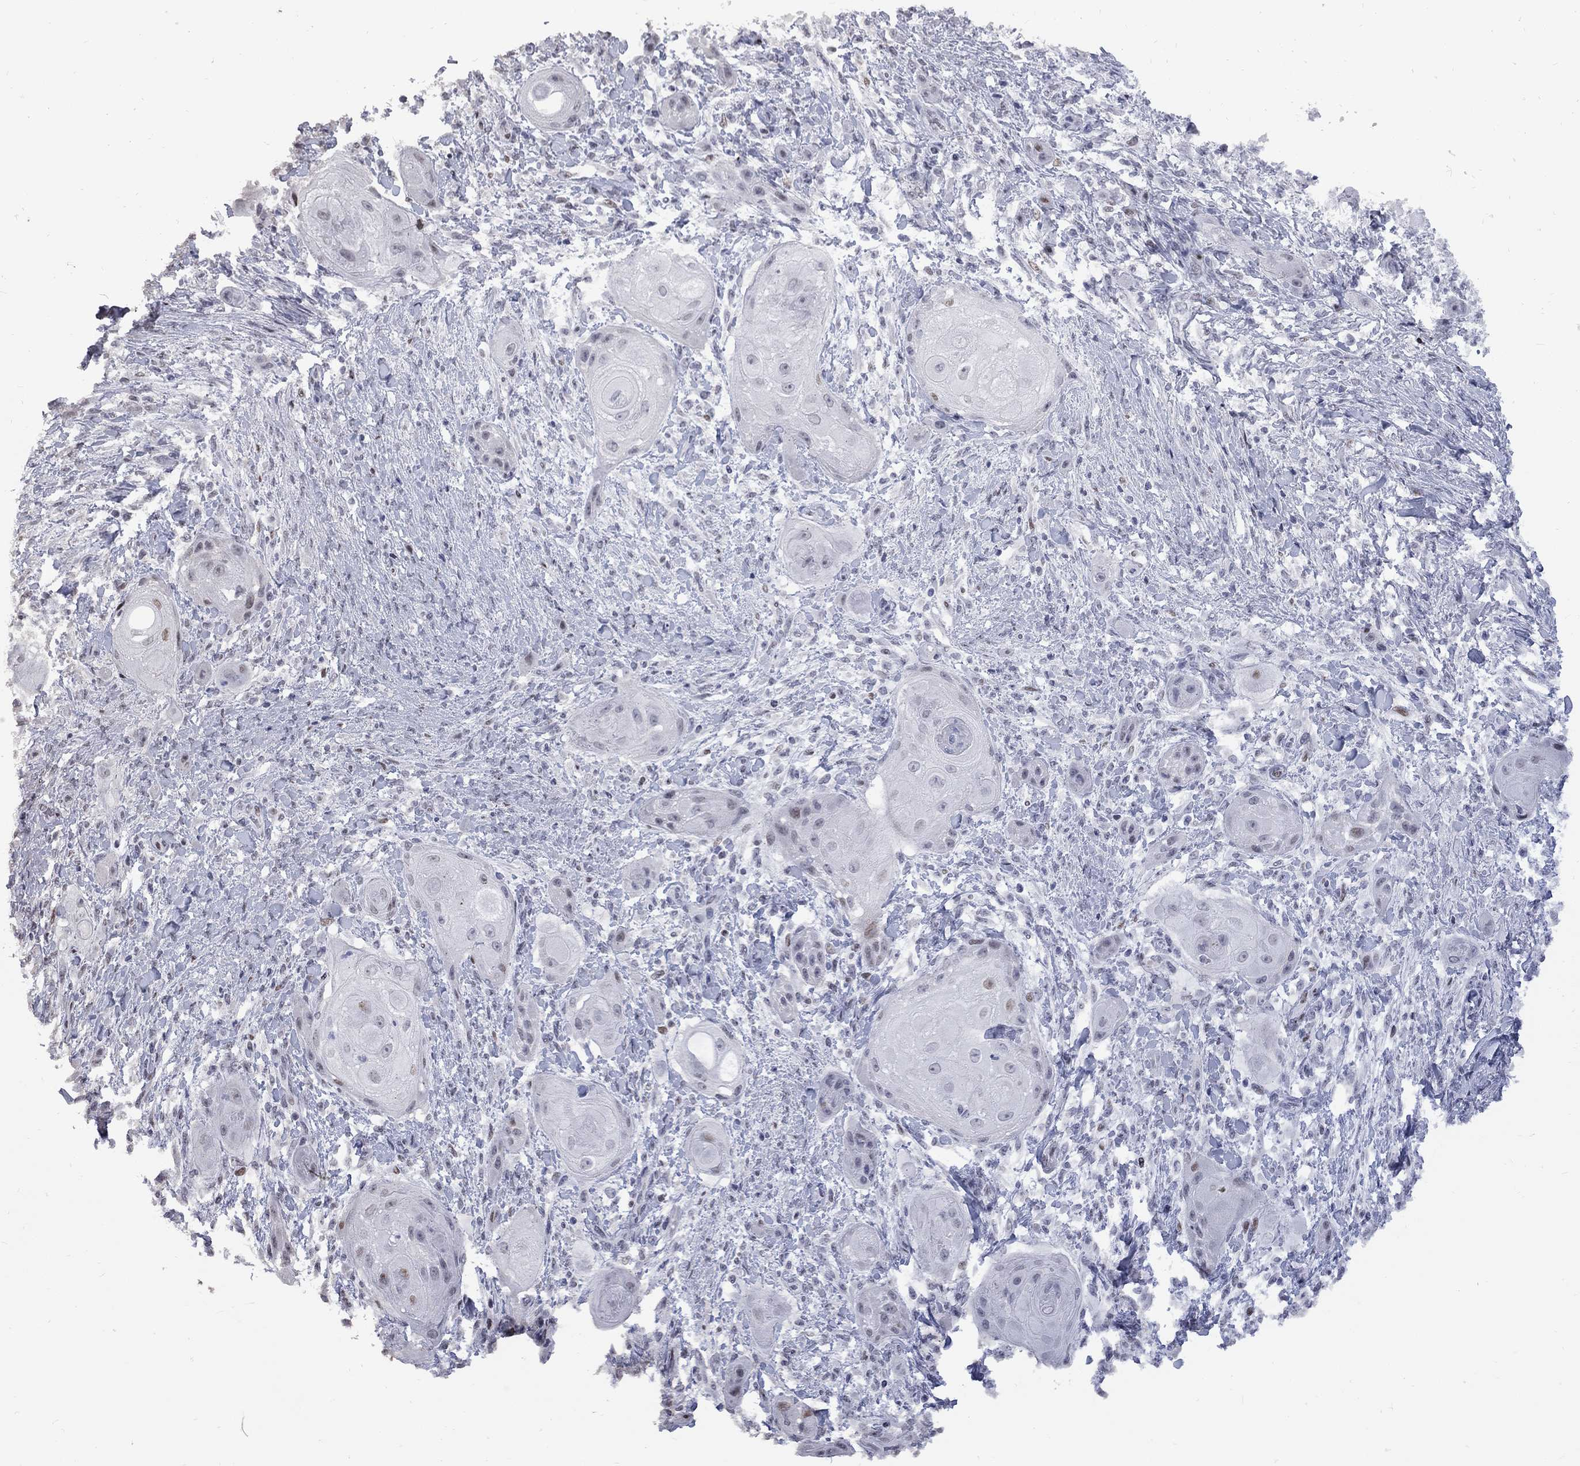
{"staining": {"intensity": "weak", "quantity": "<25%", "location": "nuclear"}, "tissue": "skin cancer", "cell_type": "Tumor cells", "image_type": "cancer", "snomed": [{"axis": "morphology", "description": "Squamous cell carcinoma, NOS"}, {"axis": "topography", "description": "Skin"}], "caption": "Immunohistochemistry (IHC) of skin cancer (squamous cell carcinoma) reveals no staining in tumor cells. (Immunohistochemistry, brightfield microscopy, high magnification).", "gene": "ZNF154", "patient": {"sex": "male", "age": 62}}